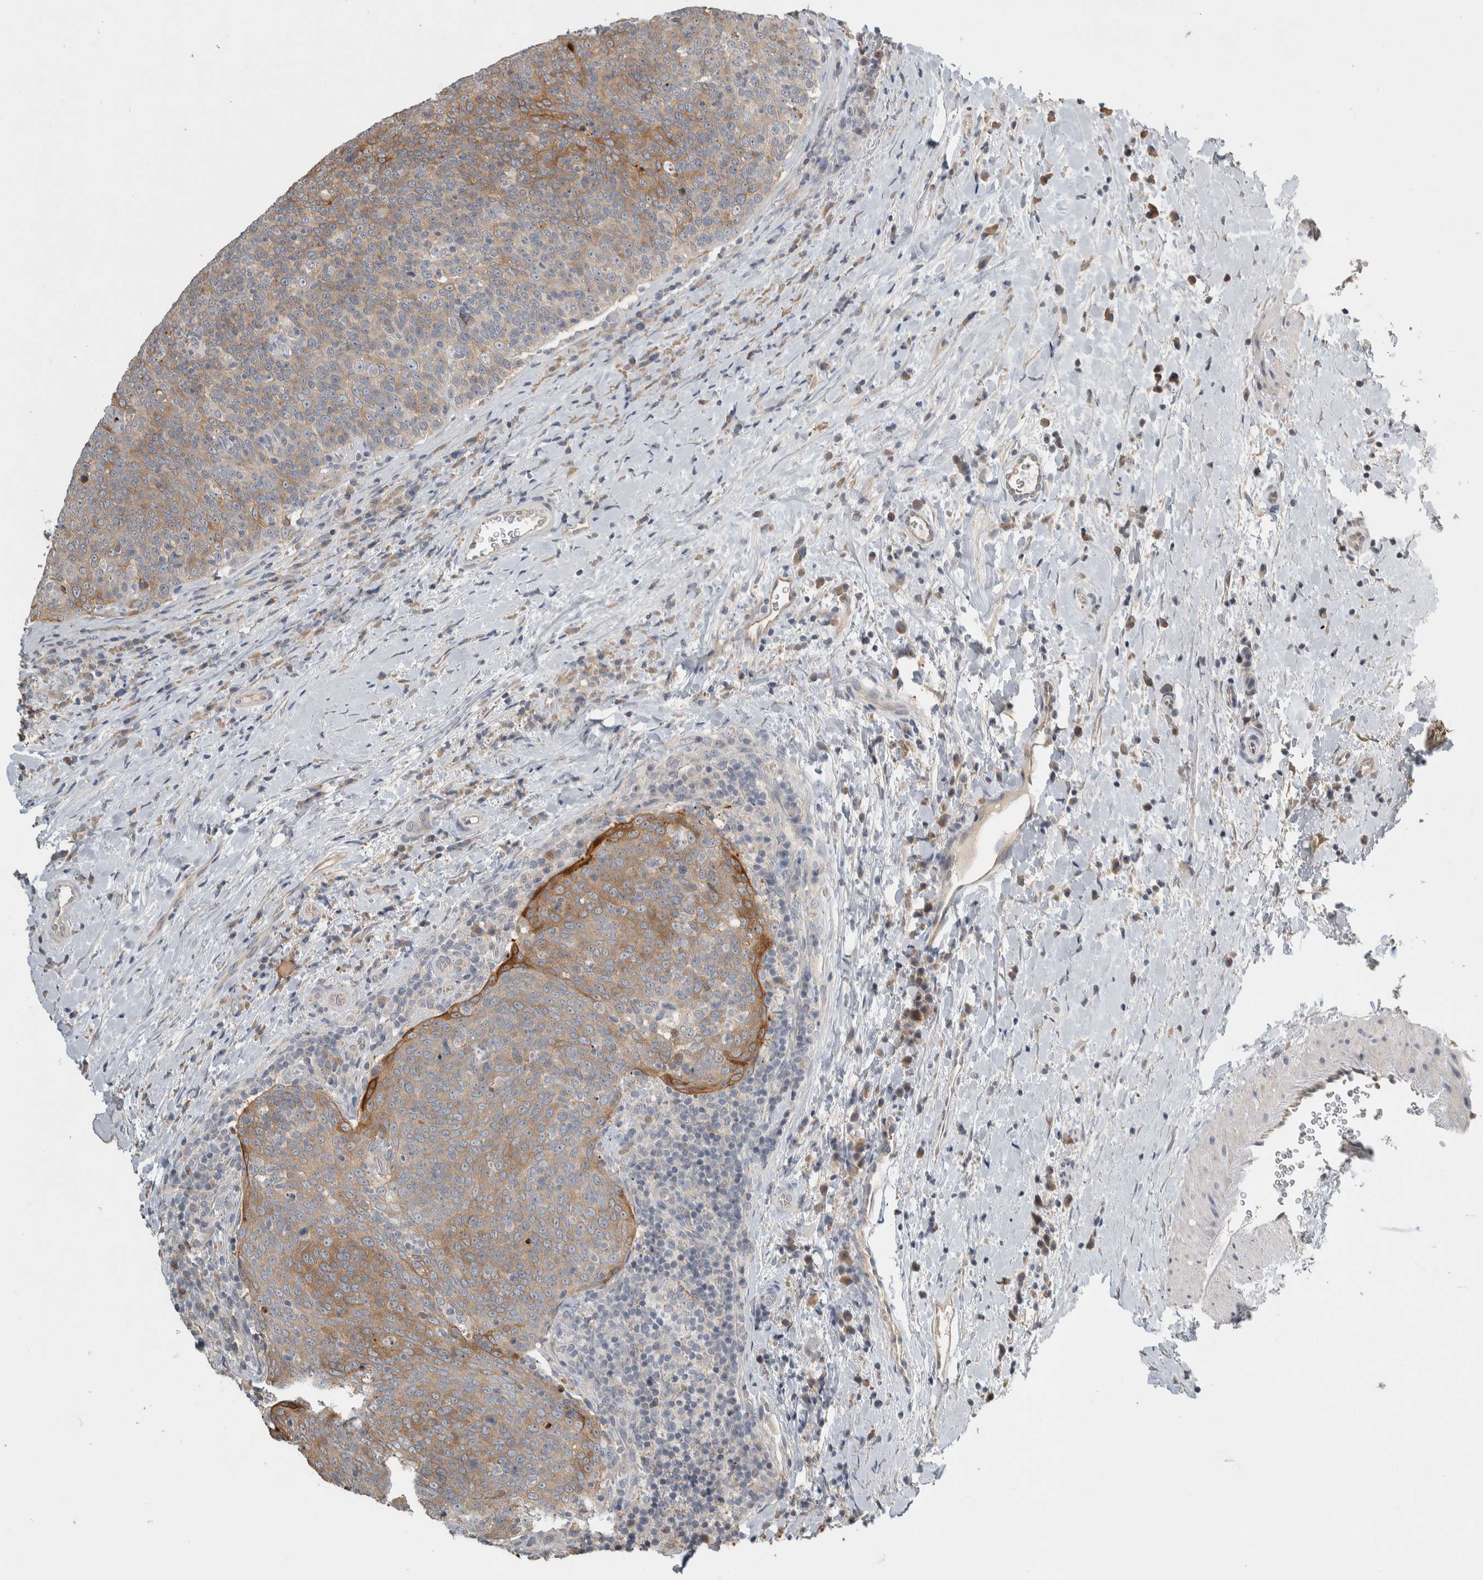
{"staining": {"intensity": "moderate", "quantity": "25%-75%", "location": "cytoplasmic/membranous"}, "tissue": "head and neck cancer", "cell_type": "Tumor cells", "image_type": "cancer", "snomed": [{"axis": "morphology", "description": "Squamous cell carcinoma, NOS"}, {"axis": "morphology", "description": "Squamous cell carcinoma, metastatic, NOS"}, {"axis": "topography", "description": "Lymph node"}, {"axis": "topography", "description": "Head-Neck"}], "caption": "Protein expression analysis of human head and neck cancer reveals moderate cytoplasmic/membranous staining in about 25%-75% of tumor cells. Using DAB (brown) and hematoxylin (blue) stains, captured at high magnification using brightfield microscopy.", "gene": "EIF3H", "patient": {"sex": "male", "age": 62}}